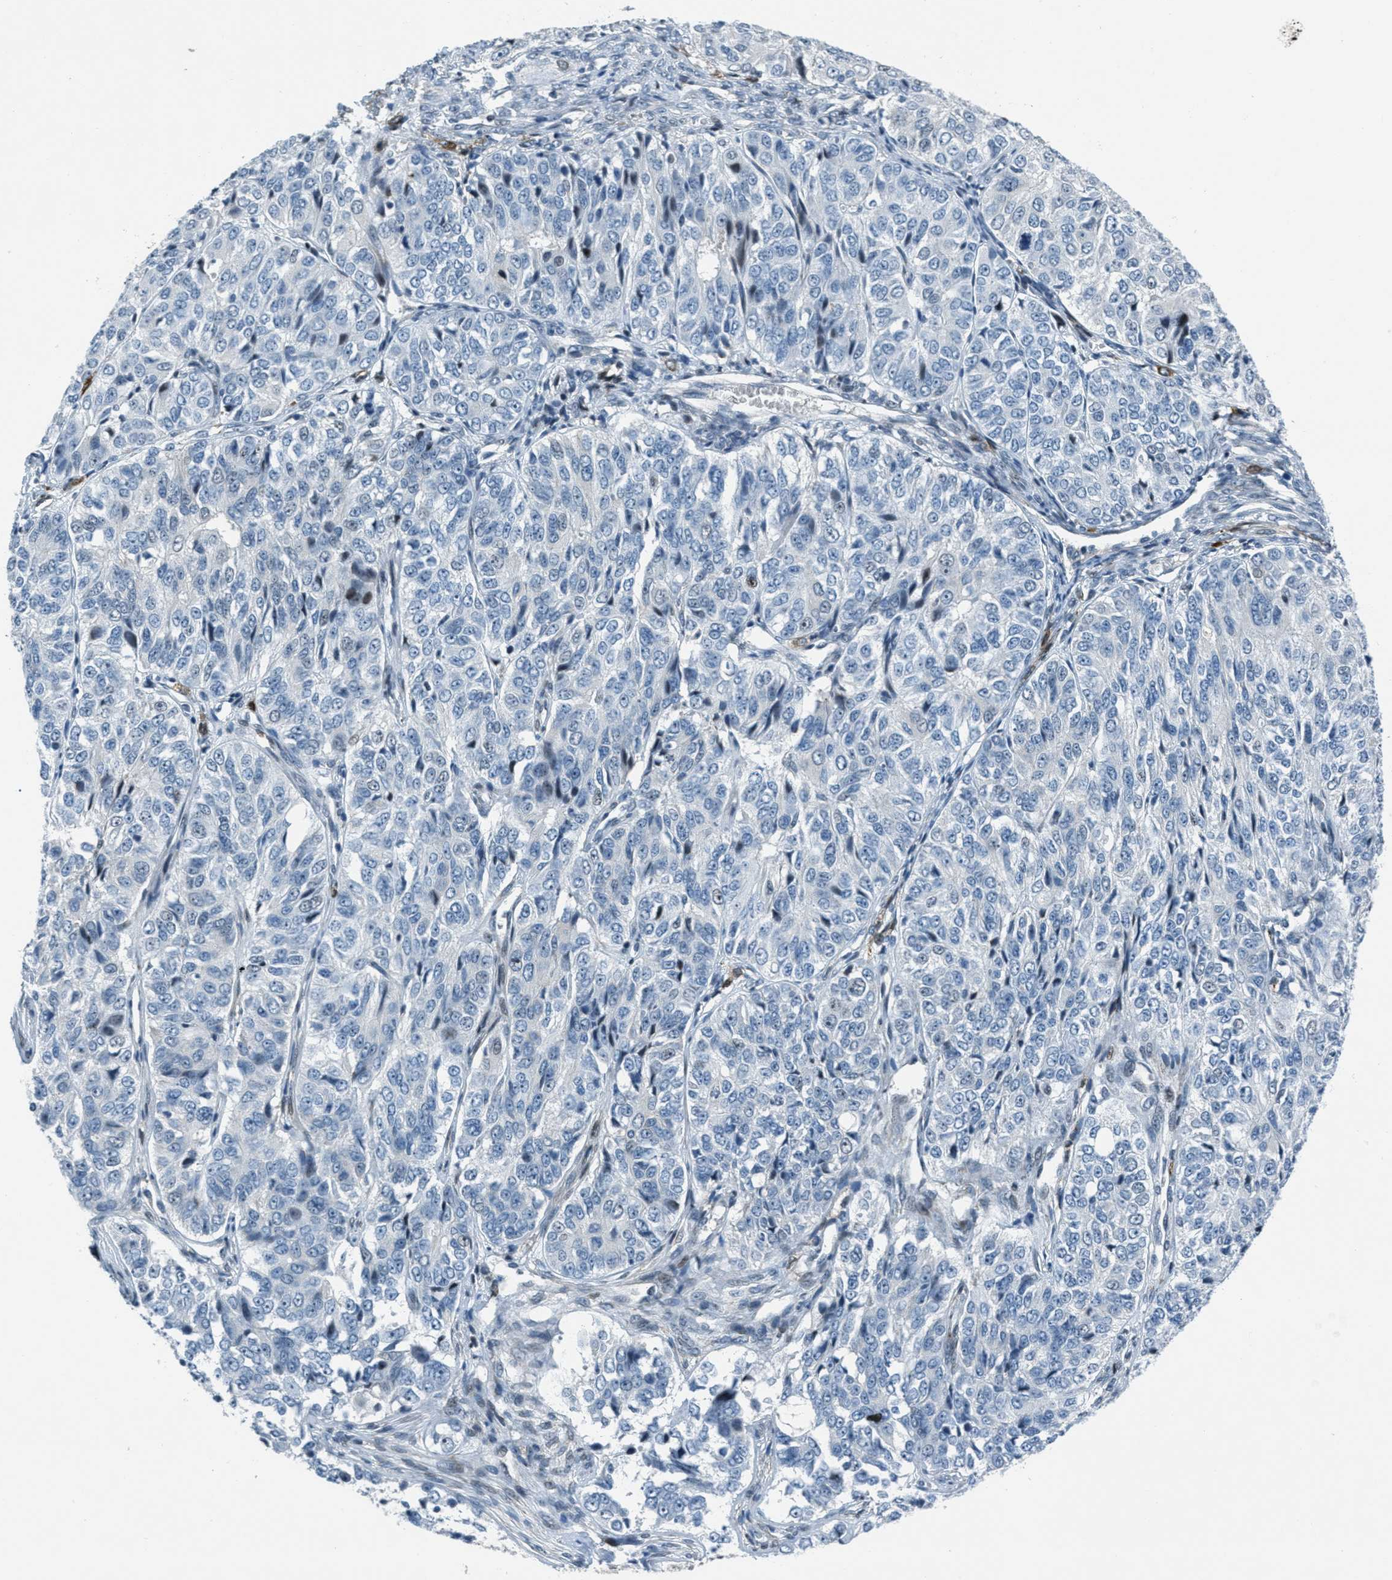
{"staining": {"intensity": "negative", "quantity": "none", "location": "none"}, "tissue": "ovarian cancer", "cell_type": "Tumor cells", "image_type": "cancer", "snomed": [{"axis": "morphology", "description": "Carcinoma, endometroid"}, {"axis": "topography", "description": "Ovary"}], "caption": "A micrograph of endometroid carcinoma (ovarian) stained for a protein demonstrates no brown staining in tumor cells.", "gene": "ZDHHC23", "patient": {"sex": "female", "age": 51}}